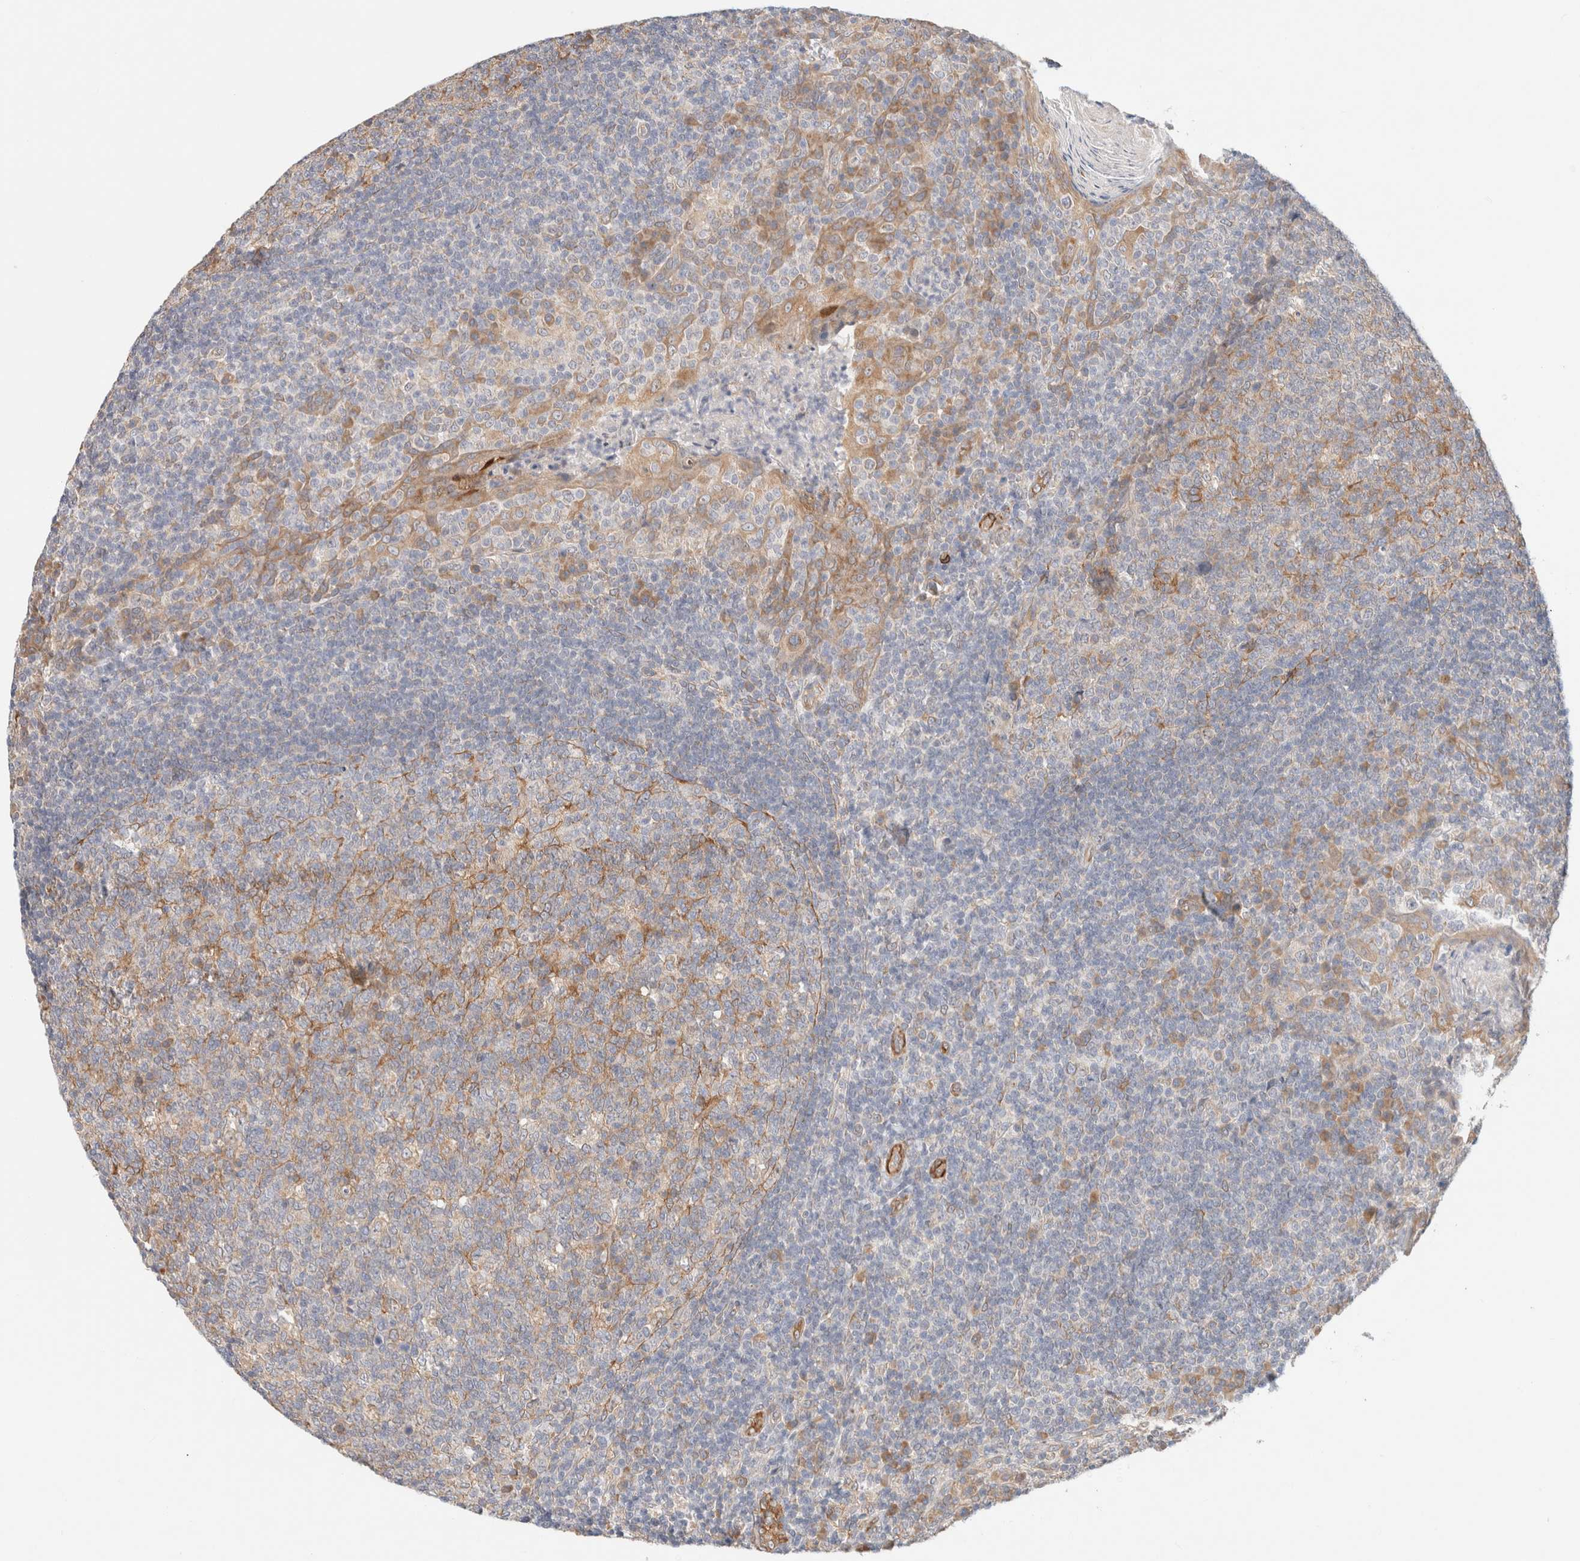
{"staining": {"intensity": "moderate", "quantity": "<25%", "location": "cytoplasmic/membranous"}, "tissue": "tonsil", "cell_type": "Germinal center cells", "image_type": "normal", "snomed": [{"axis": "morphology", "description": "Normal tissue, NOS"}, {"axis": "topography", "description": "Tonsil"}], "caption": "High-power microscopy captured an immunohistochemistry (IHC) photomicrograph of unremarkable tonsil, revealing moderate cytoplasmic/membranous positivity in approximately <25% of germinal center cells. (IHC, brightfield microscopy, high magnification).", "gene": "RRP15", "patient": {"sex": "male", "age": 17}}